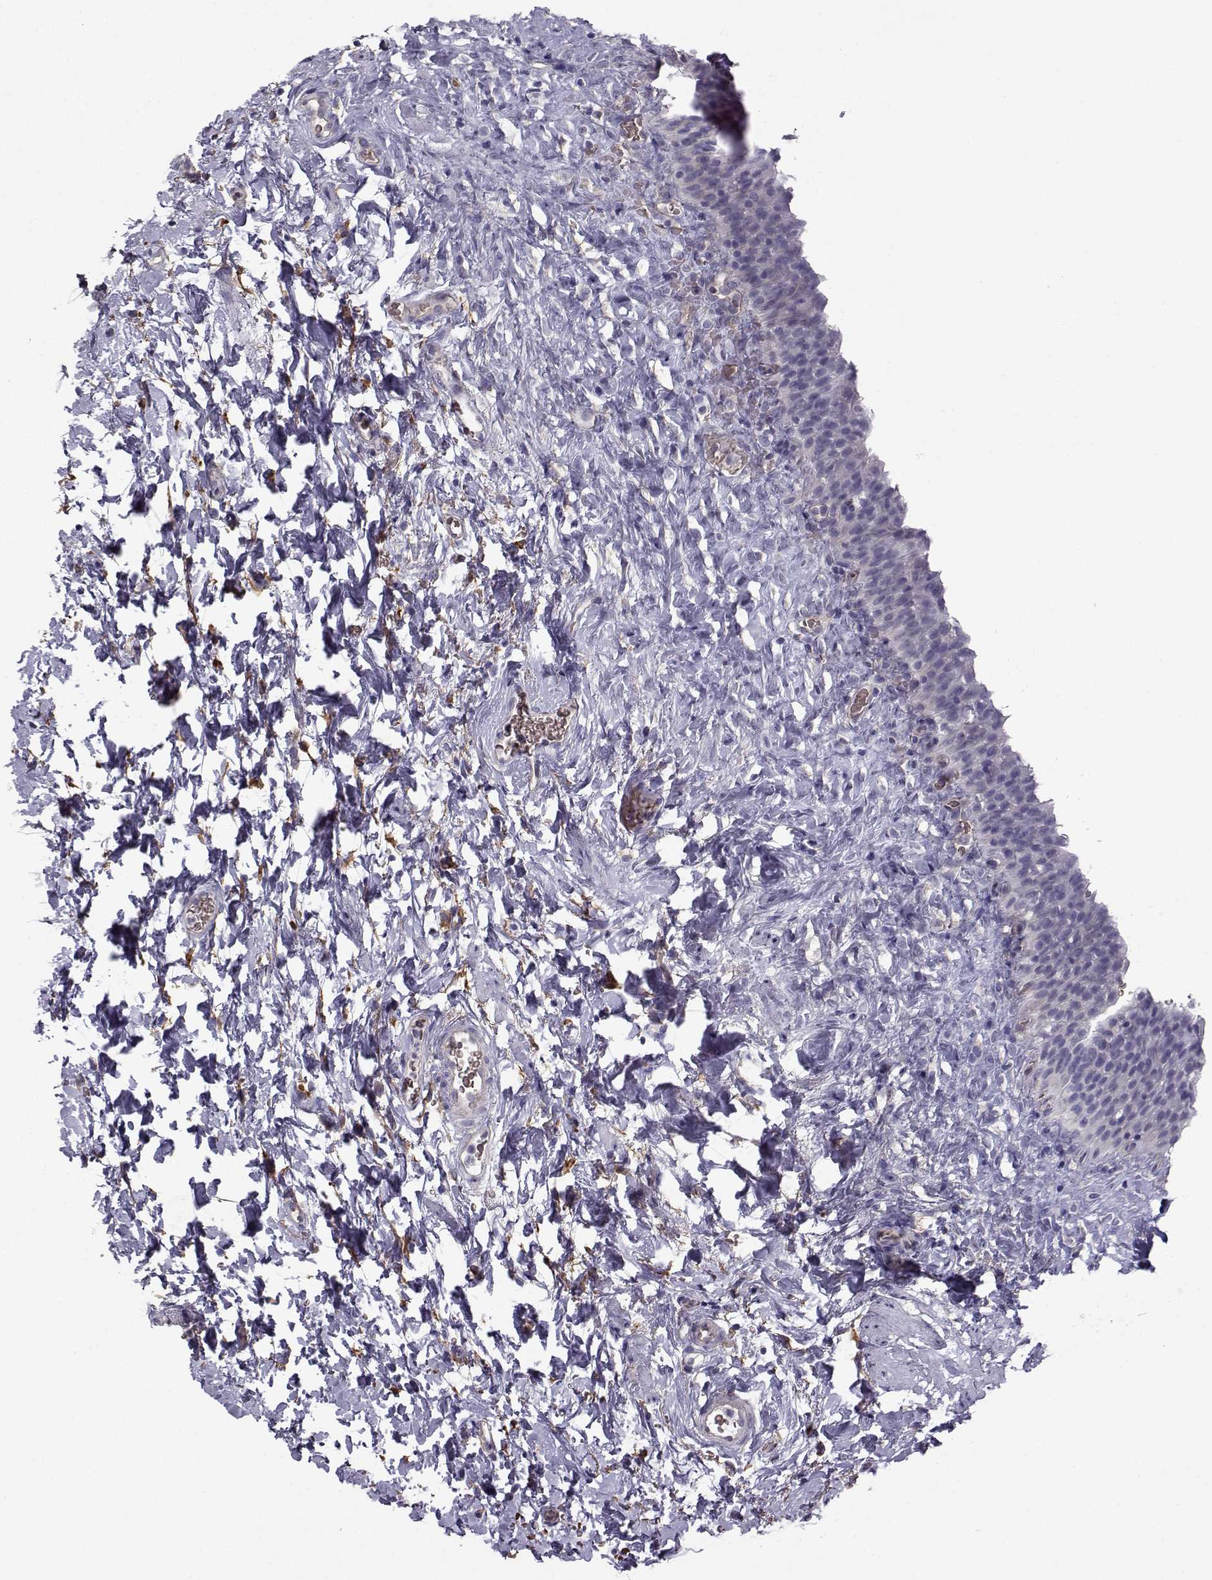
{"staining": {"intensity": "negative", "quantity": "none", "location": "none"}, "tissue": "urinary bladder", "cell_type": "Urothelial cells", "image_type": "normal", "snomed": [{"axis": "morphology", "description": "Normal tissue, NOS"}, {"axis": "topography", "description": "Urinary bladder"}], "caption": "Immunohistochemical staining of benign urinary bladder shows no significant positivity in urothelial cells. (Brightfield microscopy of DAB immunohistochemistry at high magnification).", "gene": "QPCT", "patient": {"sex": "male", "age": 76}}